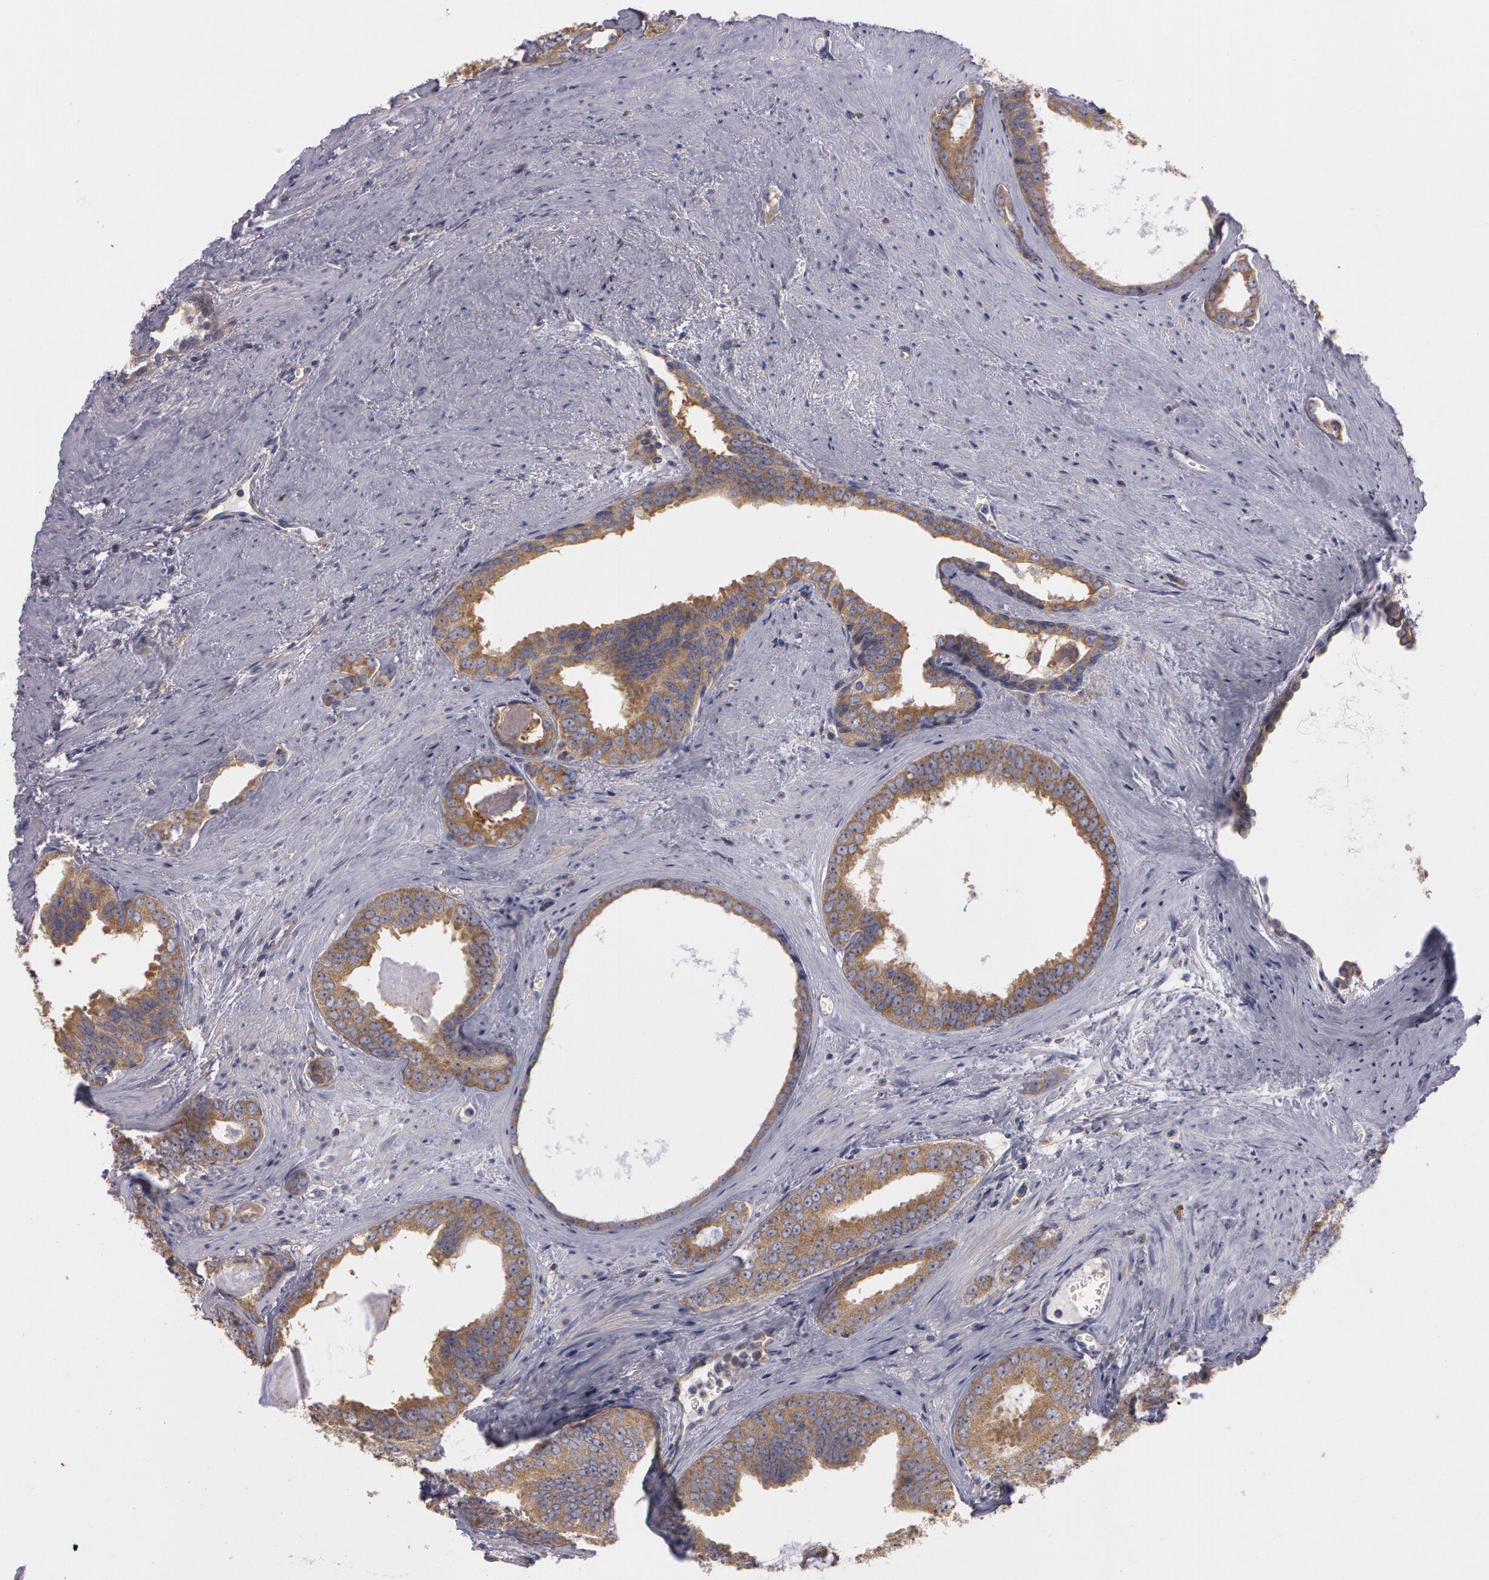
{"staining": {"intensity": "moderate", "quantity": ">75%", "location": "cytoplasmic/membranous"}, "tissue": "prostate cancer", "cell_type": "Tumor cells", "image_type": "cancer", "snomed": [{"axis": "morphology", "description": "Adenocarcinoma, Medium grade"}, {"axis": "topography", "description": "Prostate"}], "caption": "Protein staining shows moderate cytoplasmic/membranous expression in approximately >75% of tumor cells in prostate cancer (adenocarcinoma (medium-grade)).", "gene": "NEK9", "patient": {"sex": "male", "age": 79}}